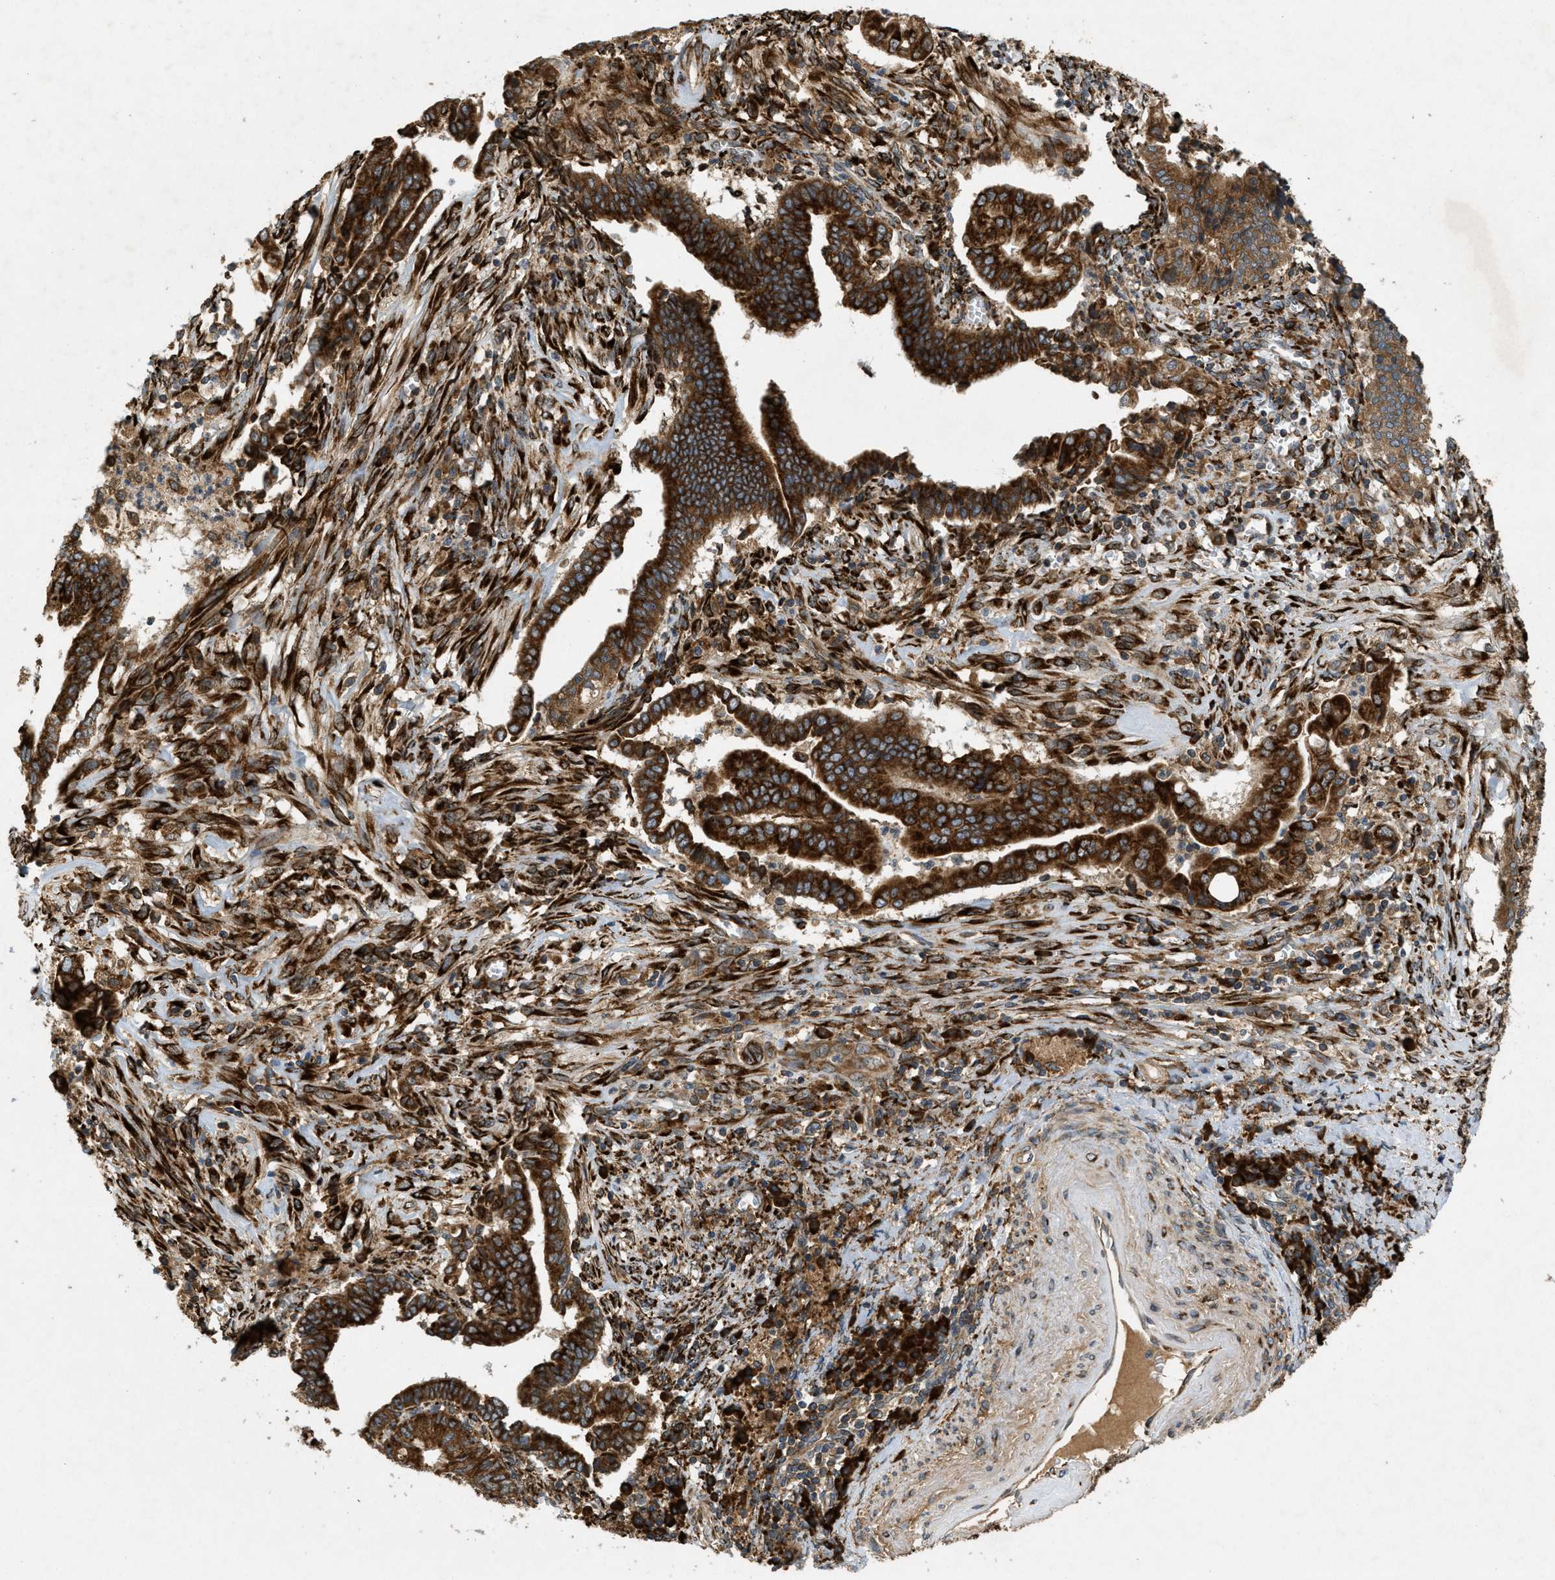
{"staining": {"intensity": "strong", "quantity": ">75%", "location": "cytoplasmic/membranous"}, "tissue": "cervical cancer", "cell_type": "Tumor cells", "image_type": "cancer", "snomed": [{"axis": "morphology", "description": "Adenocarcinoma, NOS"}, {"axis": "topography", "description": "Cervix"}], "caption": "Brown immunohistochemical staining in adenocarcinoma (cervical) demonstrates strong cytoplasmic/membranous positivity in approximately >75% of tumor cells.", "gene": "PCDH18", "patient": {"sex": "female", "age": 44}}